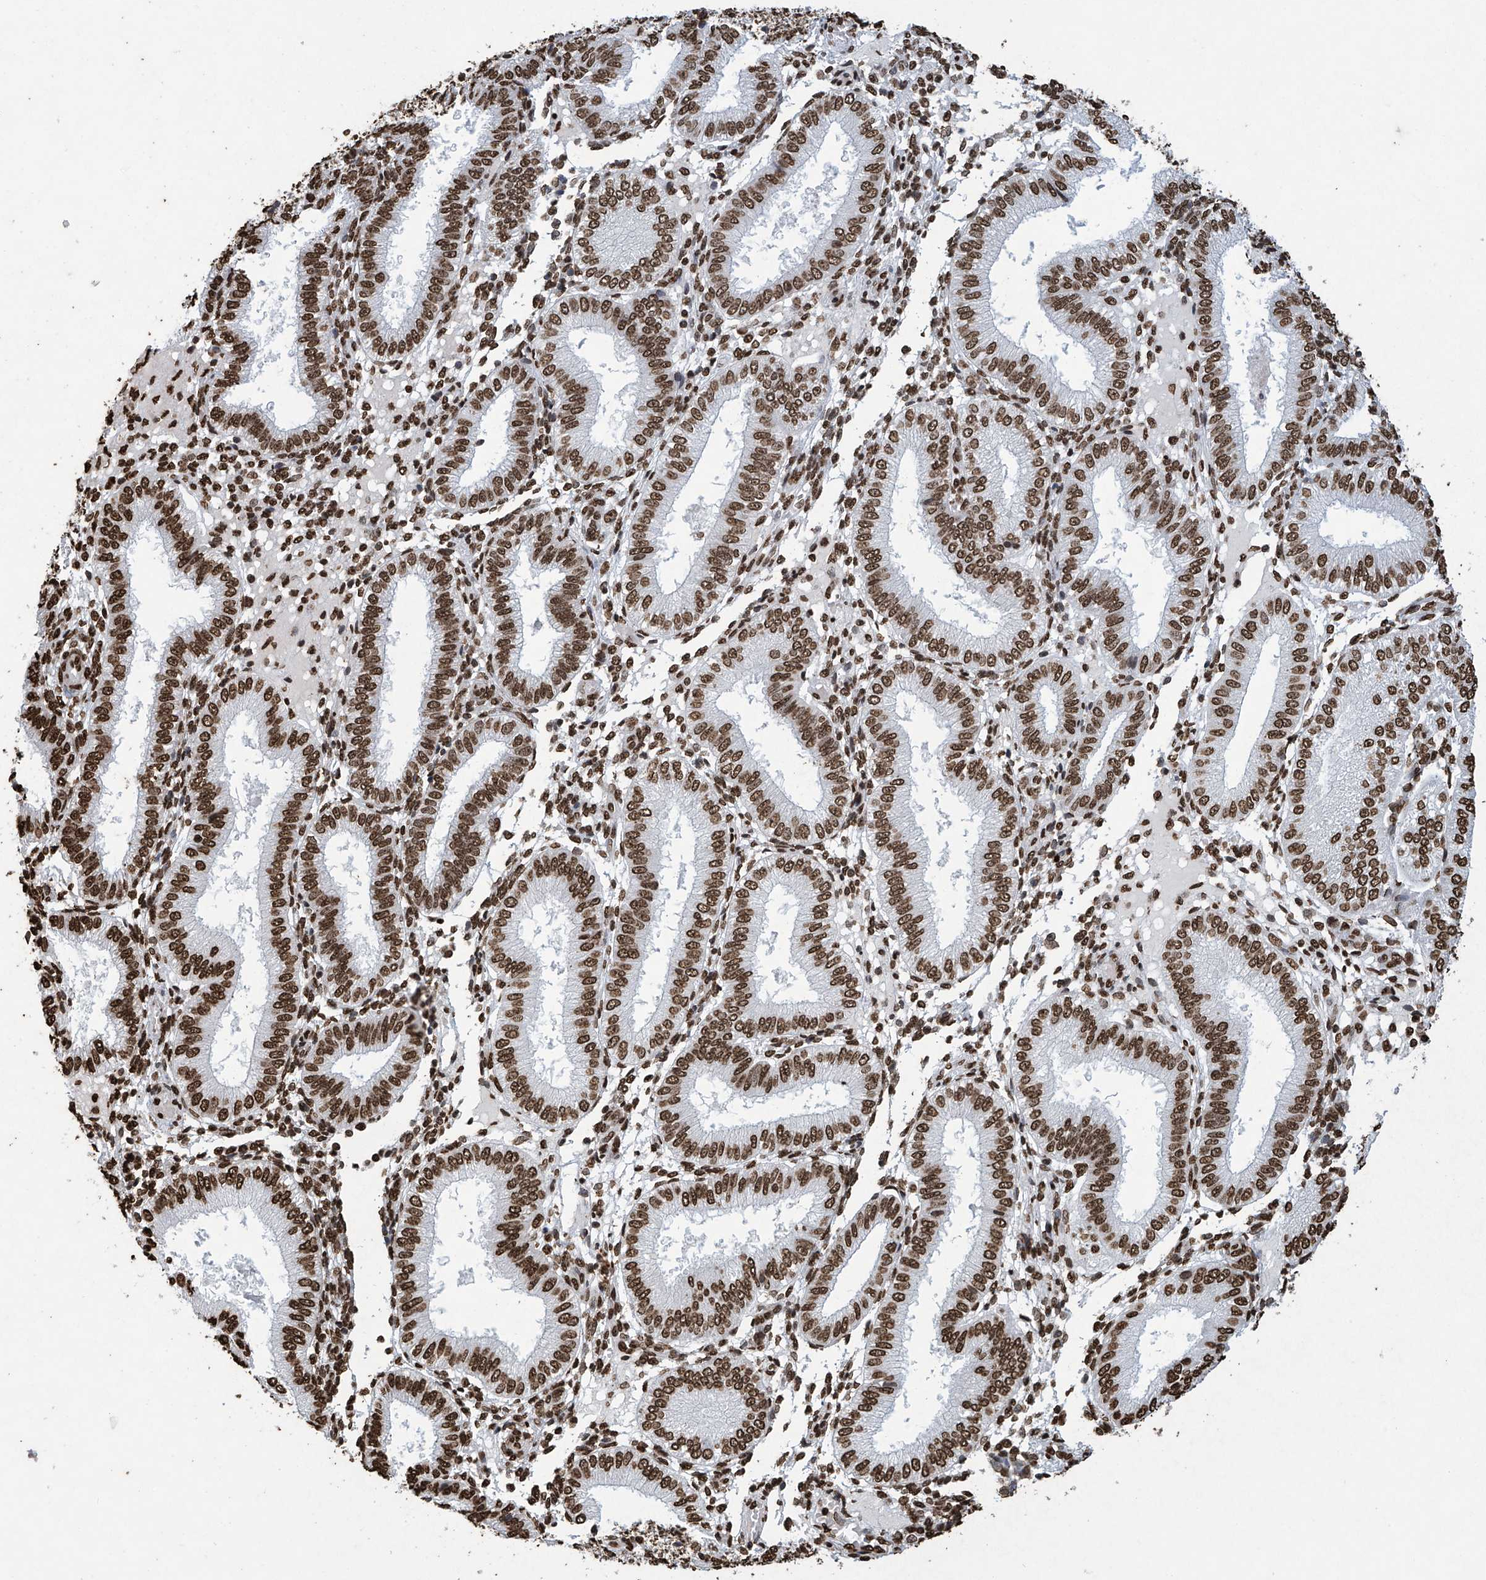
{"staining": {"intensity": "strong", "quantity": ">75%", "location": "nuclear"}, "tissue": "endometrium", "cell_type": "Cells in endometrial stroma", "image_type": "normal", "snomed": [{"axis": "morphology", "description": "Normal tissue, NOS"}, {"axis": "topography", "description": "Endometrium"}], "caption": "Strong nuclear expression for a protein is present in approximately >75% of cells in endometrial stroma of benign endometrium using immunohistochemistry.", "gene": "H3", "patient": {"sex": "female", "age": 39}}